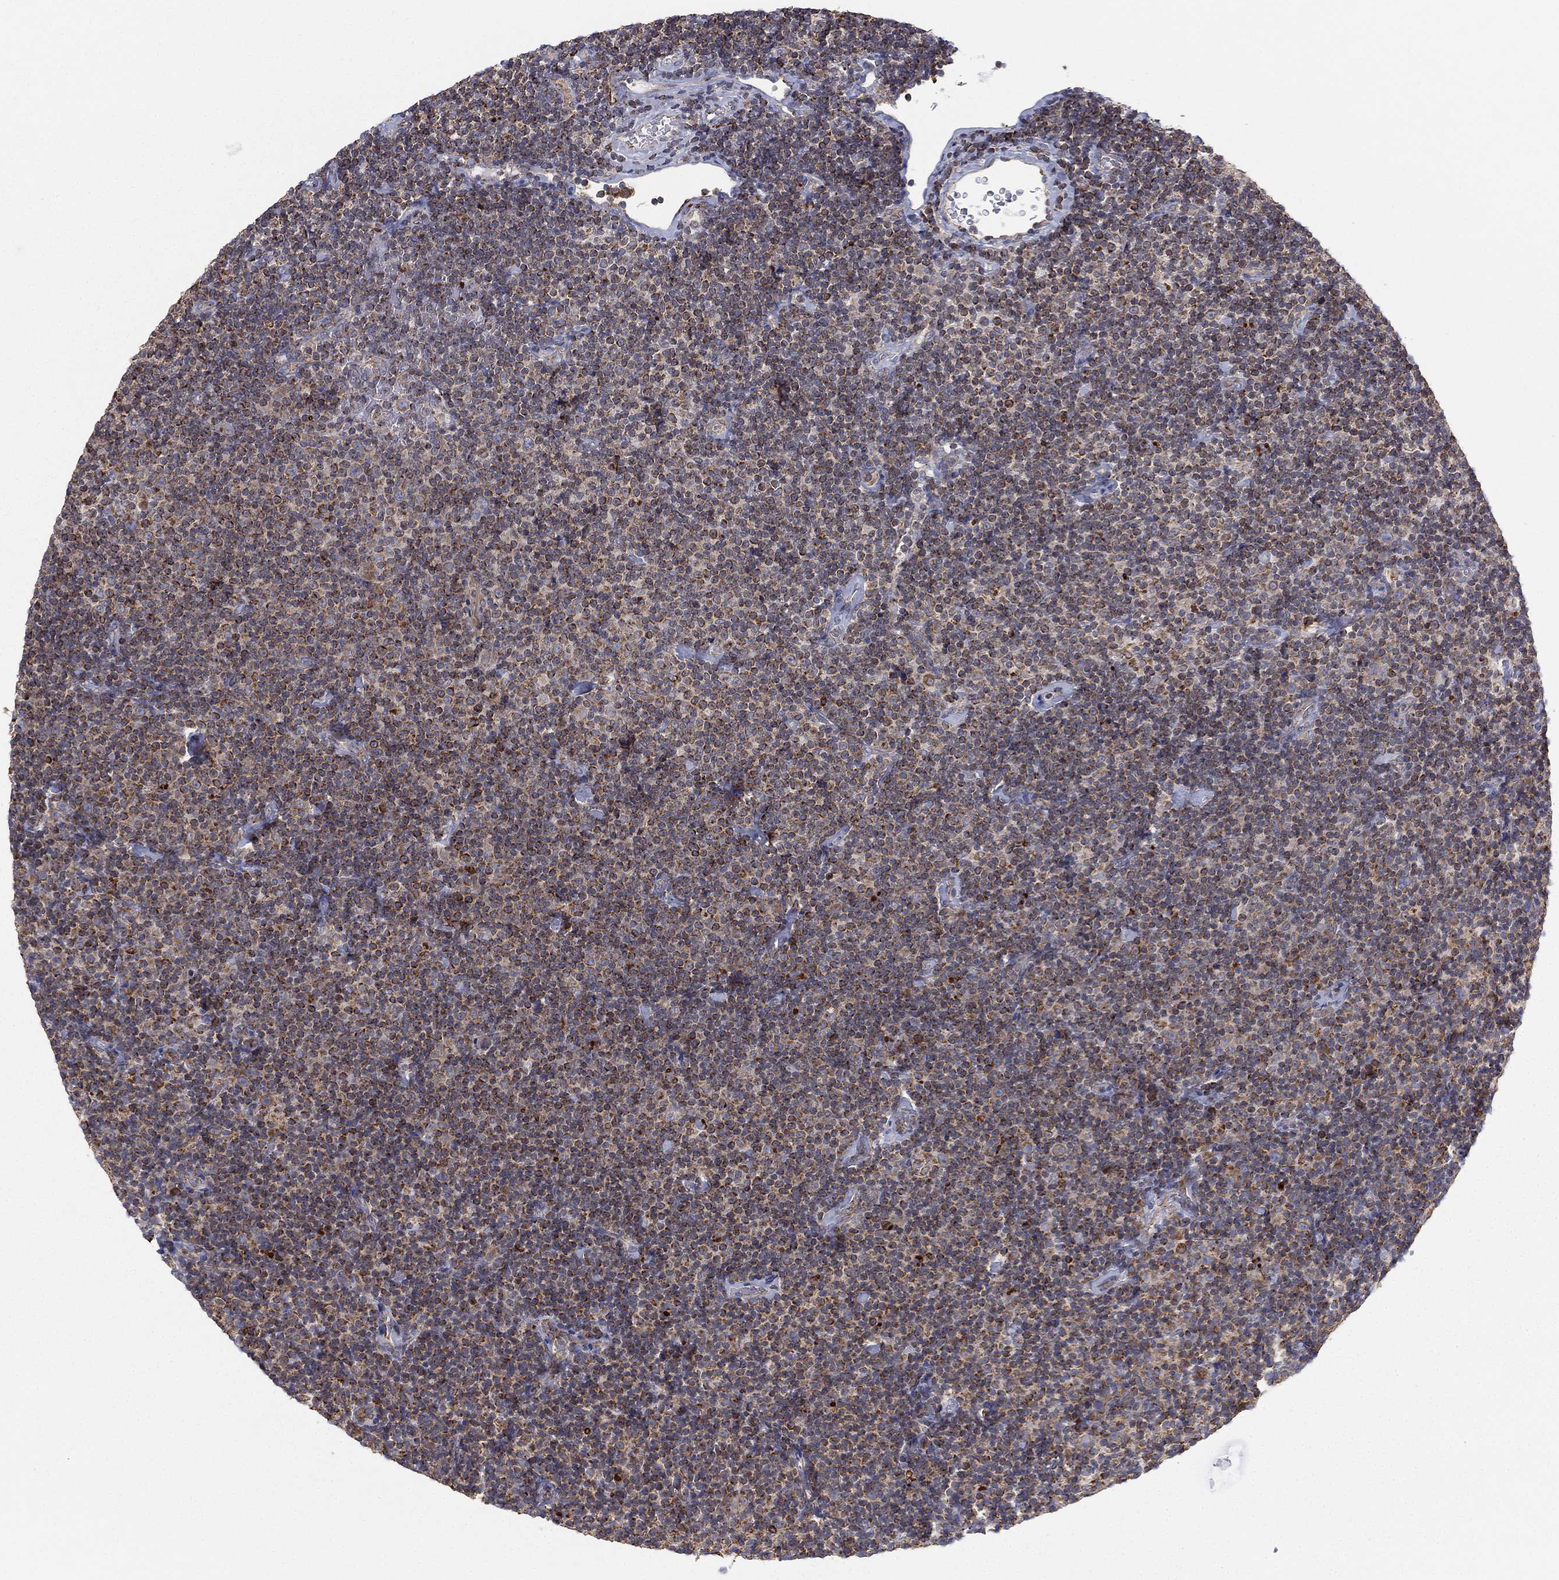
{"staining": {"intensity": "moderate", "quantity": "25%-75%", "location": "cytoplasmic/membranous"}, "tissue": "lymphoma", "cell_type": "Tumor cells", "image_type": "cancer", "snomed": [{"axis": "morphology", "description": "Malignant lymphoma, non-Hodgkin's type, Low grade"}, {"axis": "topography", "description": "Lymph node"}], "caption": "Protein staining shows moderate cytoplasmic/membranous positivity in approximately 25%-75% of tumor cells in lymphoma.", "gene": "CYB5B", "patient": {"sex": "male", "age": 81}}